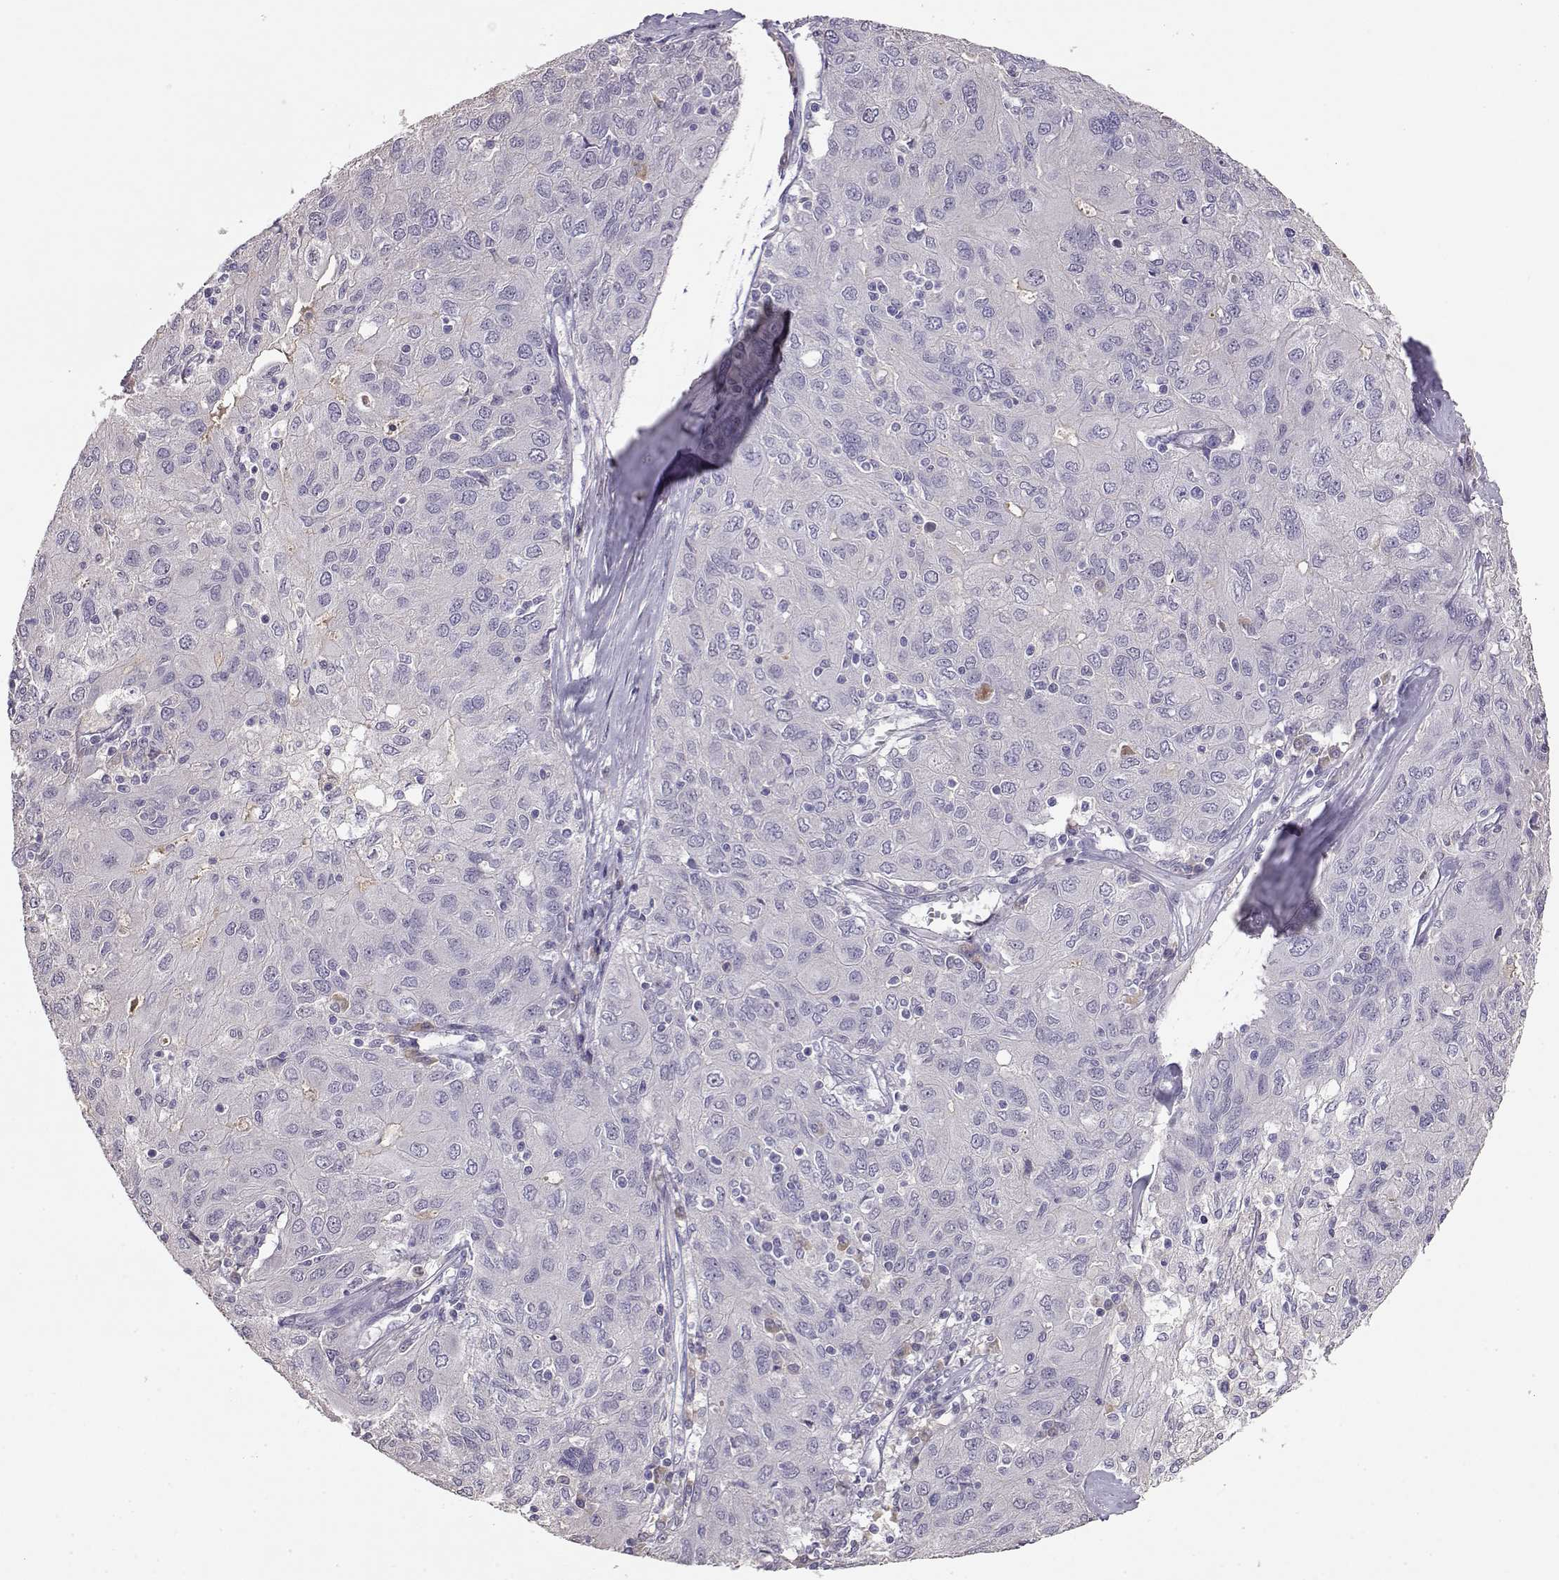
{"staining": {"intensity": "negative", "quantity": "none", "location": "none"}, "tissue": "ovarian cancer", "cell_type": "Tumor cells", "image_type": "cancer", "snomed": [{"axis": "morphology", "description": "Carcinoma, endometroid"}, {"axis": "topography", "description": "Ovary"}], "caption": "Immunohistochemistry of human ovarian cancer shows no staining in tumor cells.", "gene": "TACR1", "patient": {"sex": "female", "age": 50}}